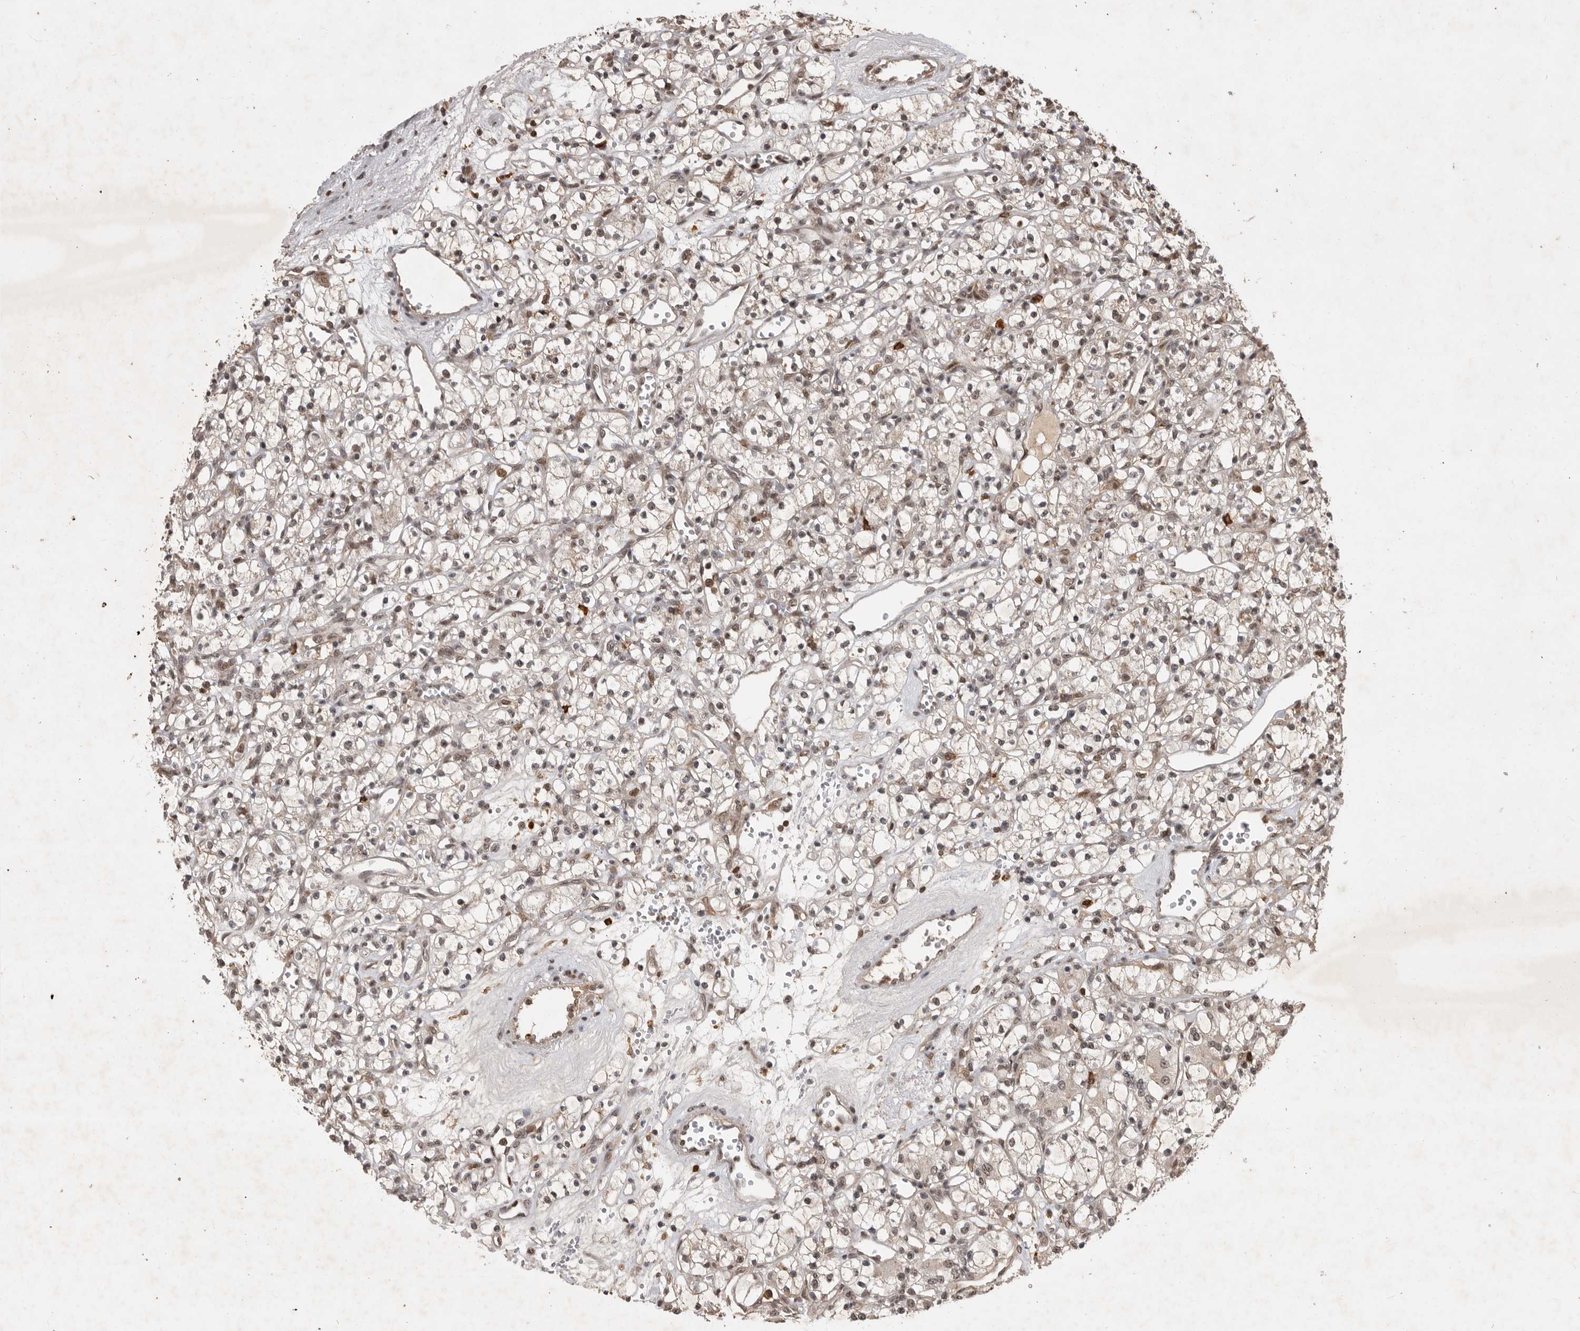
{"staining": {"intensity": "weak", "quantity": ">75%", "location": "nuclear"}, "tissue": "renal cancer", "cell_type": "Tumor cells", "image_type": "cancer", "snomed": [{"axis": "morphology", "description": "Adenocarcinoma, NOS"}, {"axis": "topography", "description": "Kidney"}], "caption": "Renal adenocarcinoma stained for a protein (brown) exhibits weak nuclear positive expression in approximately >75% of tumor cells.", "gene": "CBLL1", "patient": {"sex": "female", "age": 59}}